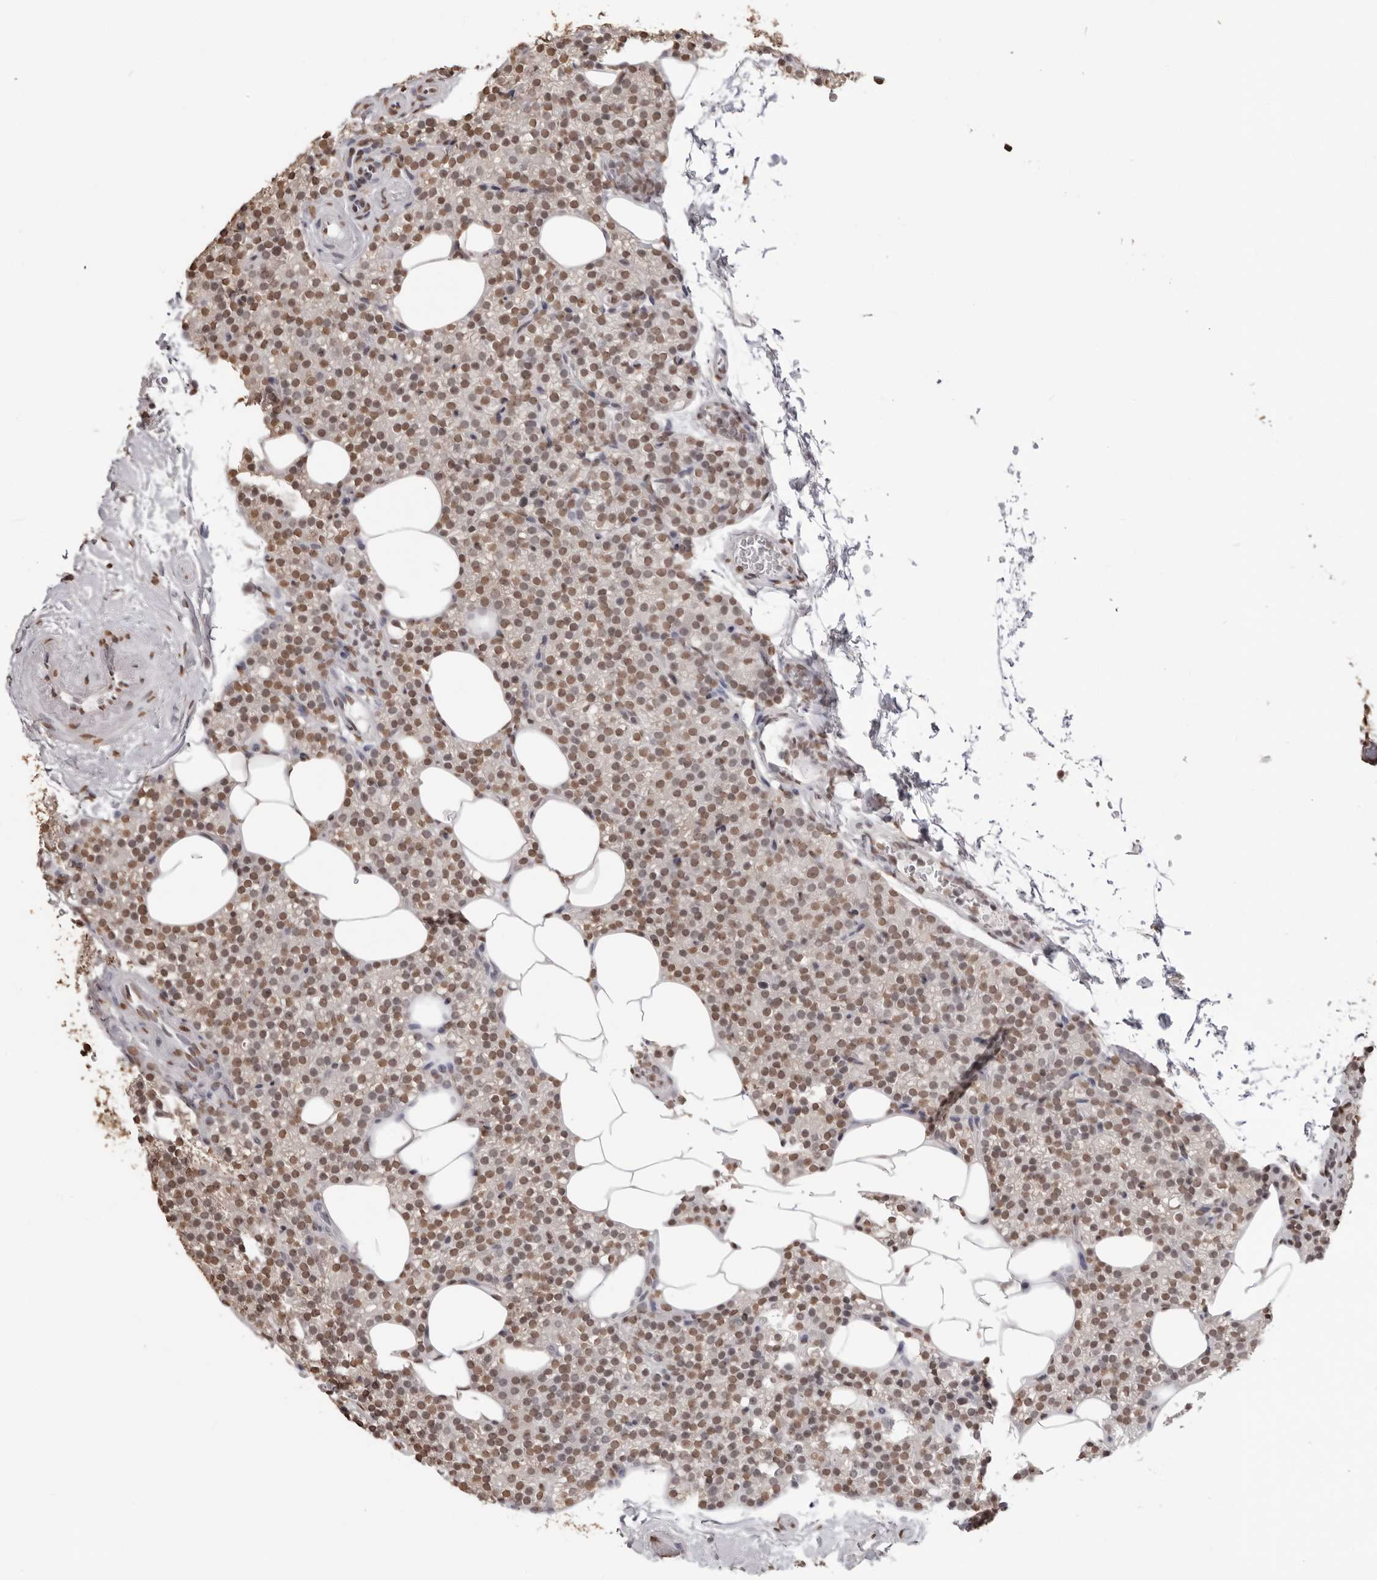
{"staining": {"intensity": "moderate", "quantity": ">75%", "location": "nuclear"}, "tissue": "parathyroid gland", "cell_type": "Glandular cells", "image_type": "normal", "snomed": [{"axis": "morphology", "description": "Normal tissue, NOS"}, {"axis": "topography", "description": "Parathyroid gland"}], "caption": "Parathyroid gland stained with DAB immunohistochemistry (IHC) exhibits medium levels of moderate nuclear positivity in about >75% of glandular cells. Nuclei are stained in blue.", "gene": "OLIG3", "patient": {"sex": "female", "age": 56}}